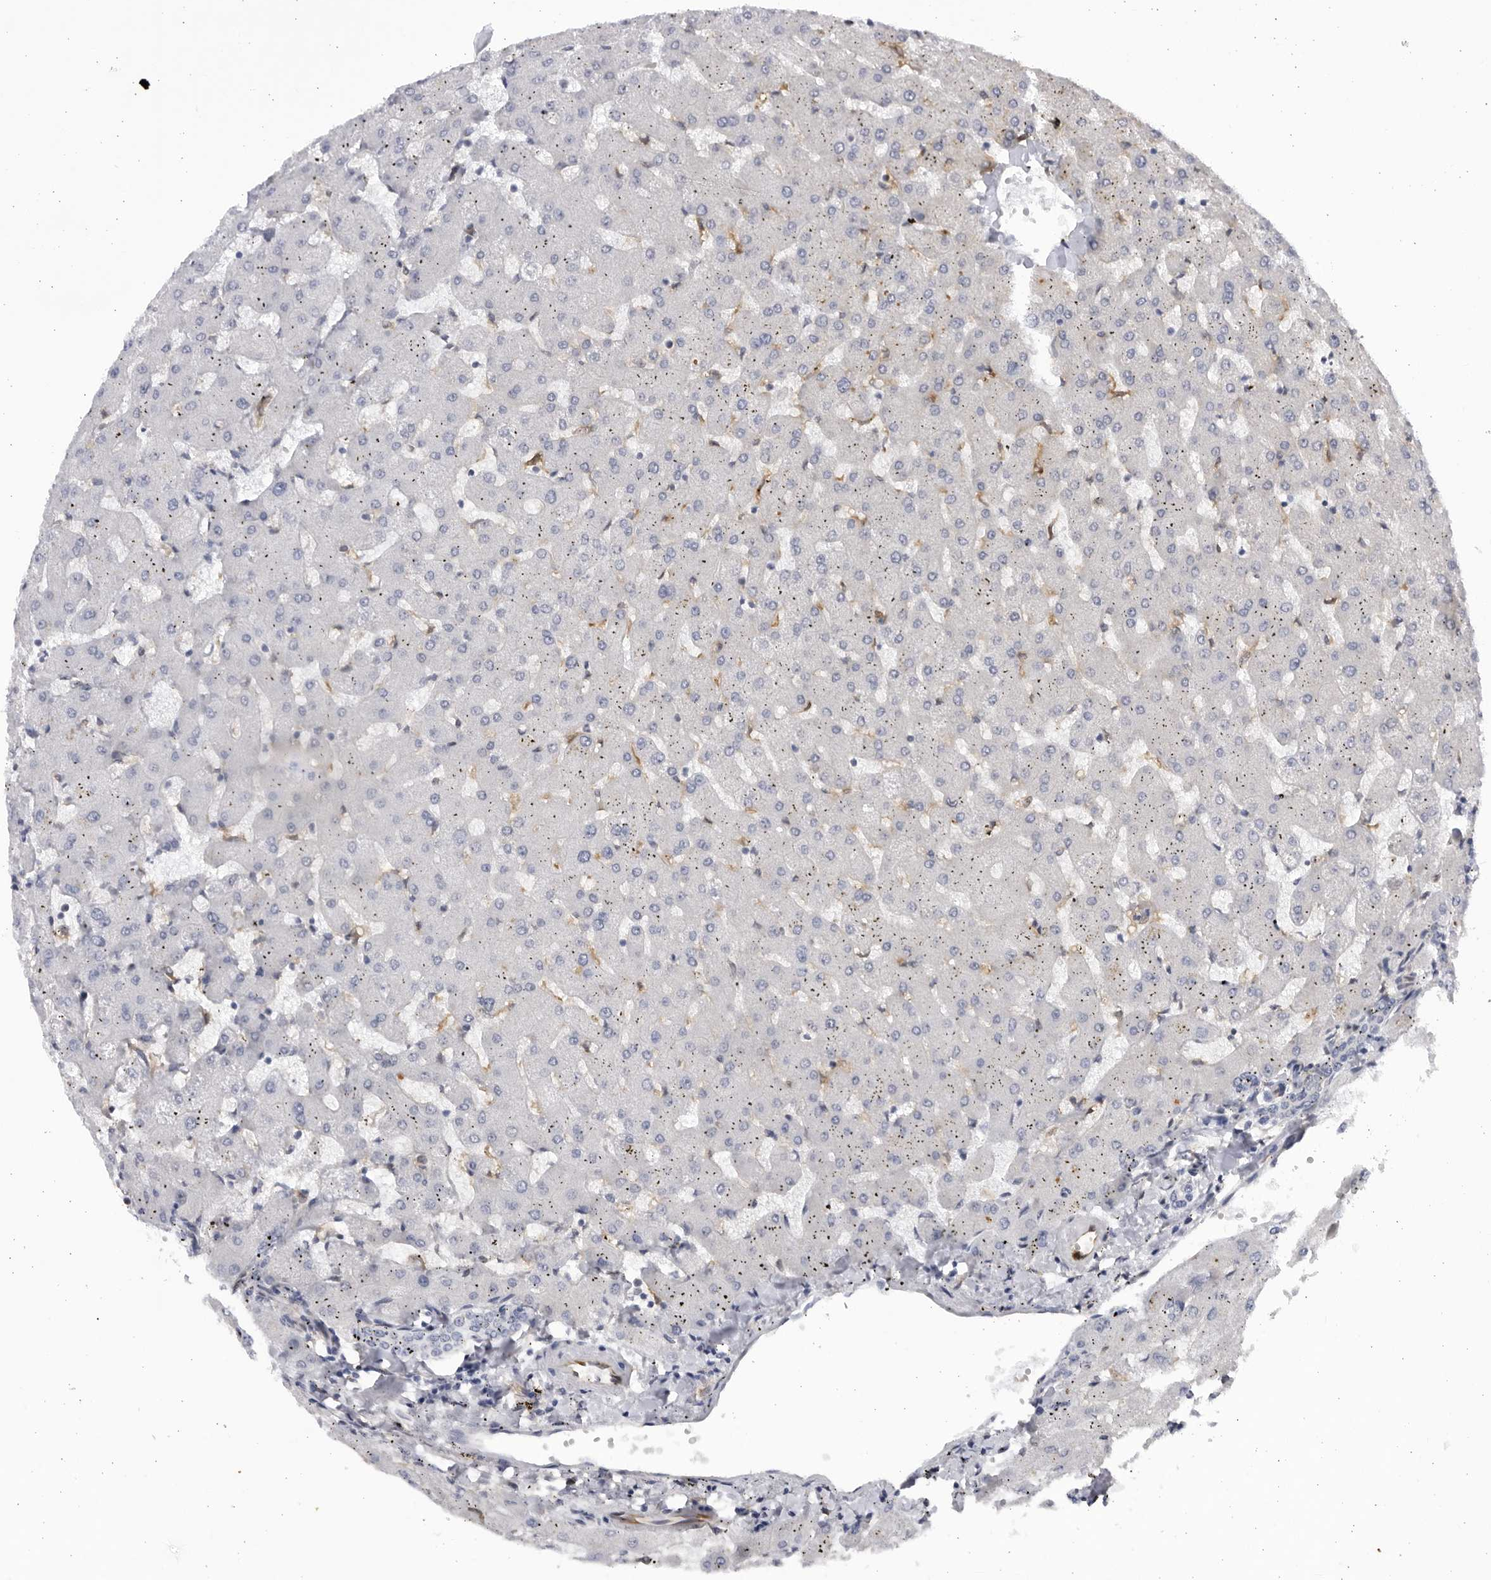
{"staining": {"intensity": "negative", "quantity": "none", "location": "none"}, "tissue": "liver", "cell_type": "Cholangiocytes", "image_type": "normal", "snomed": [{"axis": "morphology", "description": "Normal tissue, NOS"}, {"axis": "topography", "description": "Liver"}], "caption": "This micrograph is of unremarkable liver stained with IHC to label a protein in brown with the nuclei are counter-stained blue. There is no expression in cholangiocytes. (DAB IHC with hematoxylin counter stain).", "gene": "BMP2K", "patient": {"sex": "female", "age": 63}}